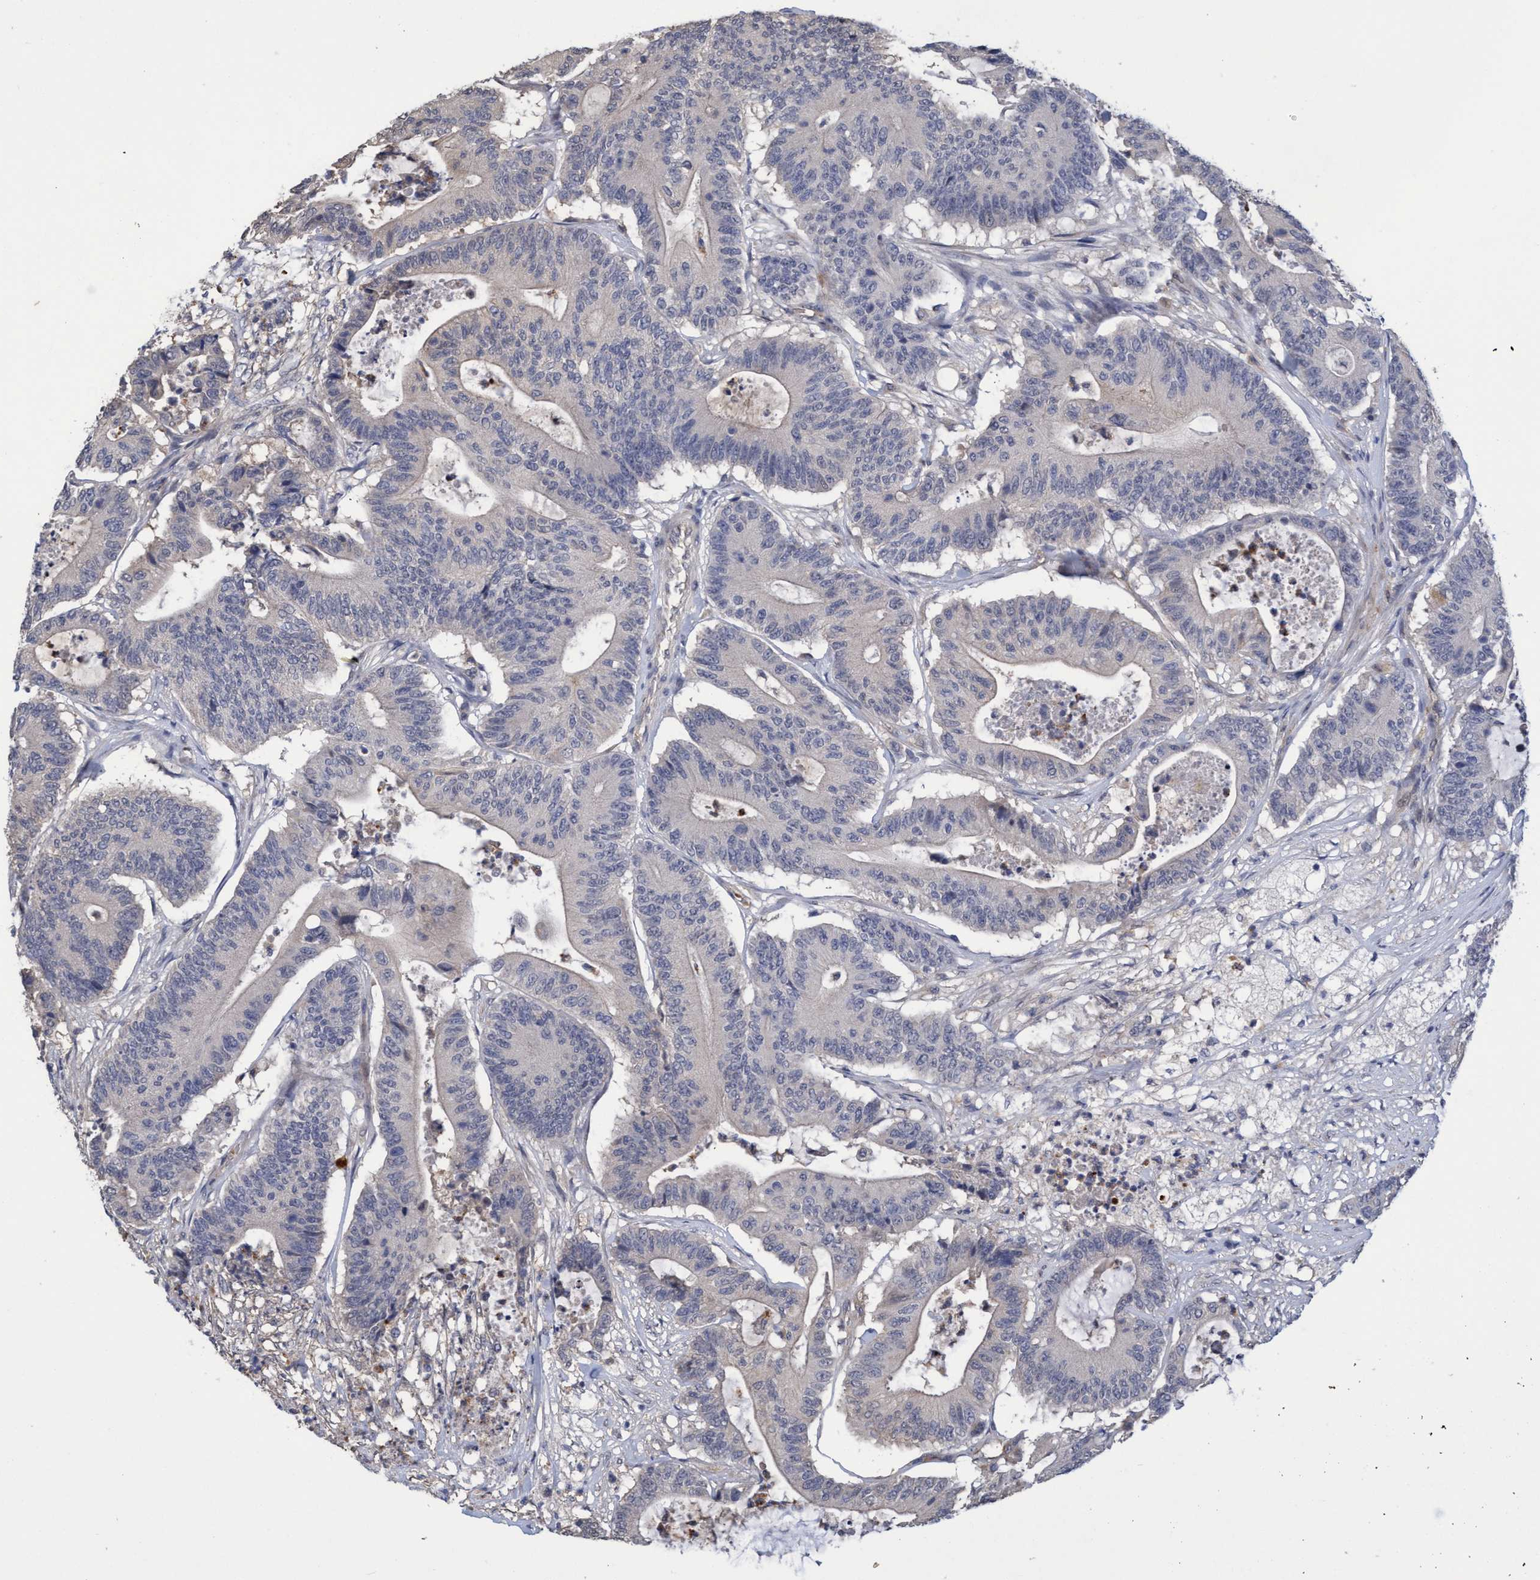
{"staining": {"intensity": "negative", "quantity": "none", "location": "none"}, "tissue": "colorectal cancer", "cell_type": "Tumor cells", "image_type": "cancer", "snomed": [{"axis": "morphology", "description": "Adenocarcinoma, NOS"}, {"axis": "topography", "description": "Colon"}], "caption": "High power microscopy image of an IHC histopathology image of colorectal adenocarcinoma, revealing no significant positivity in tumor cells.", "gene": "SEMA4D", "patient": {"sex": "female", "age": 84}}